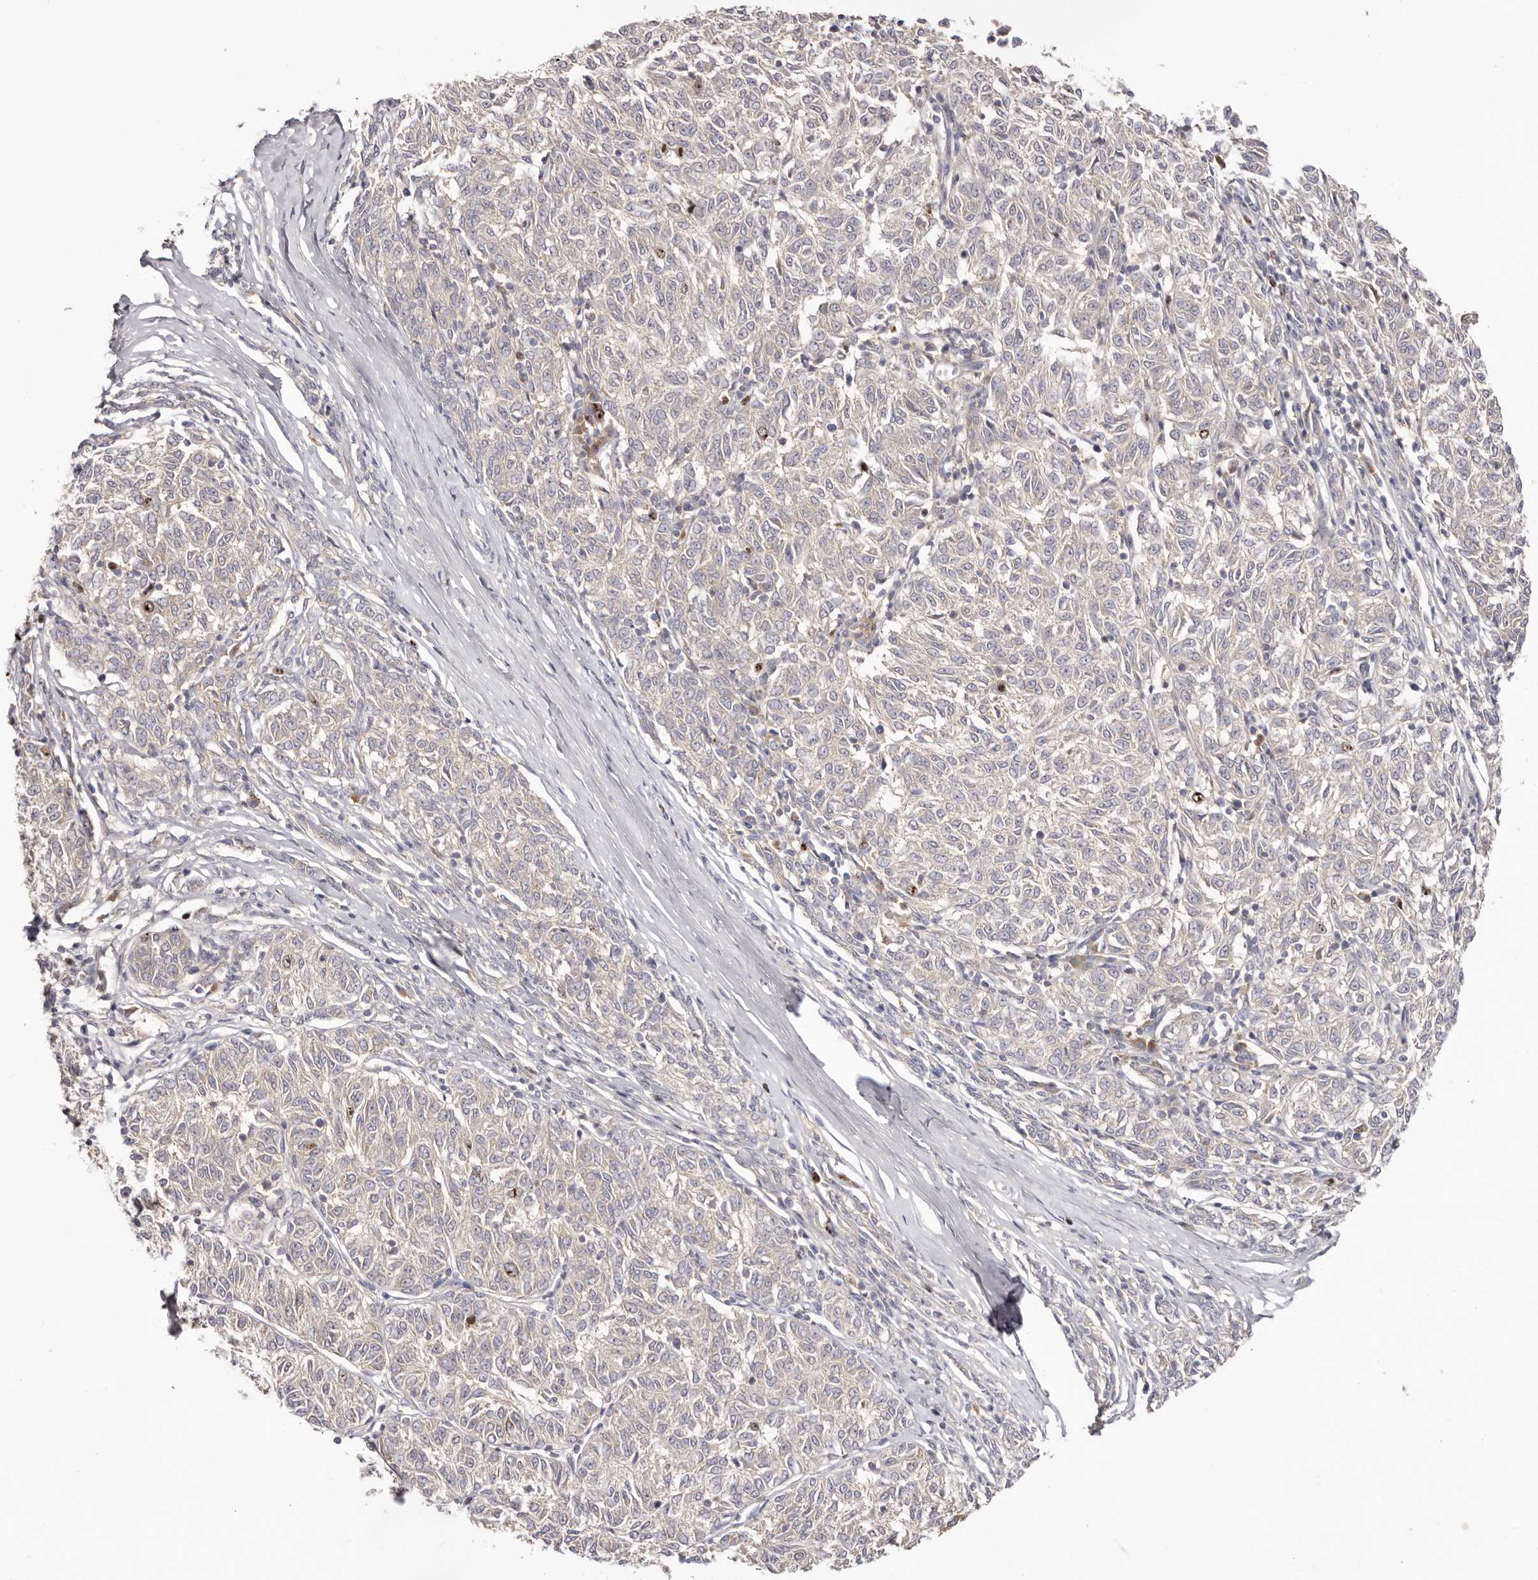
{"staining": {"intensity": "negative", "quantity": "none", "location": "none"}, "tissue": "melanoma", "cell_type": "Tumor cells", "image_type": "cancer", "snomed": [{"axis": "morphology", "description": "Malignant melanoma, NOS"}, {"axis": "topography", "description": "Skin"}], "caption": "Malignant melanoma was stained to show a protein in brown. There is no significant expression in tumor cells.", "gene": "CCDC190", "patient": {"sex": "female", "age": 72}}